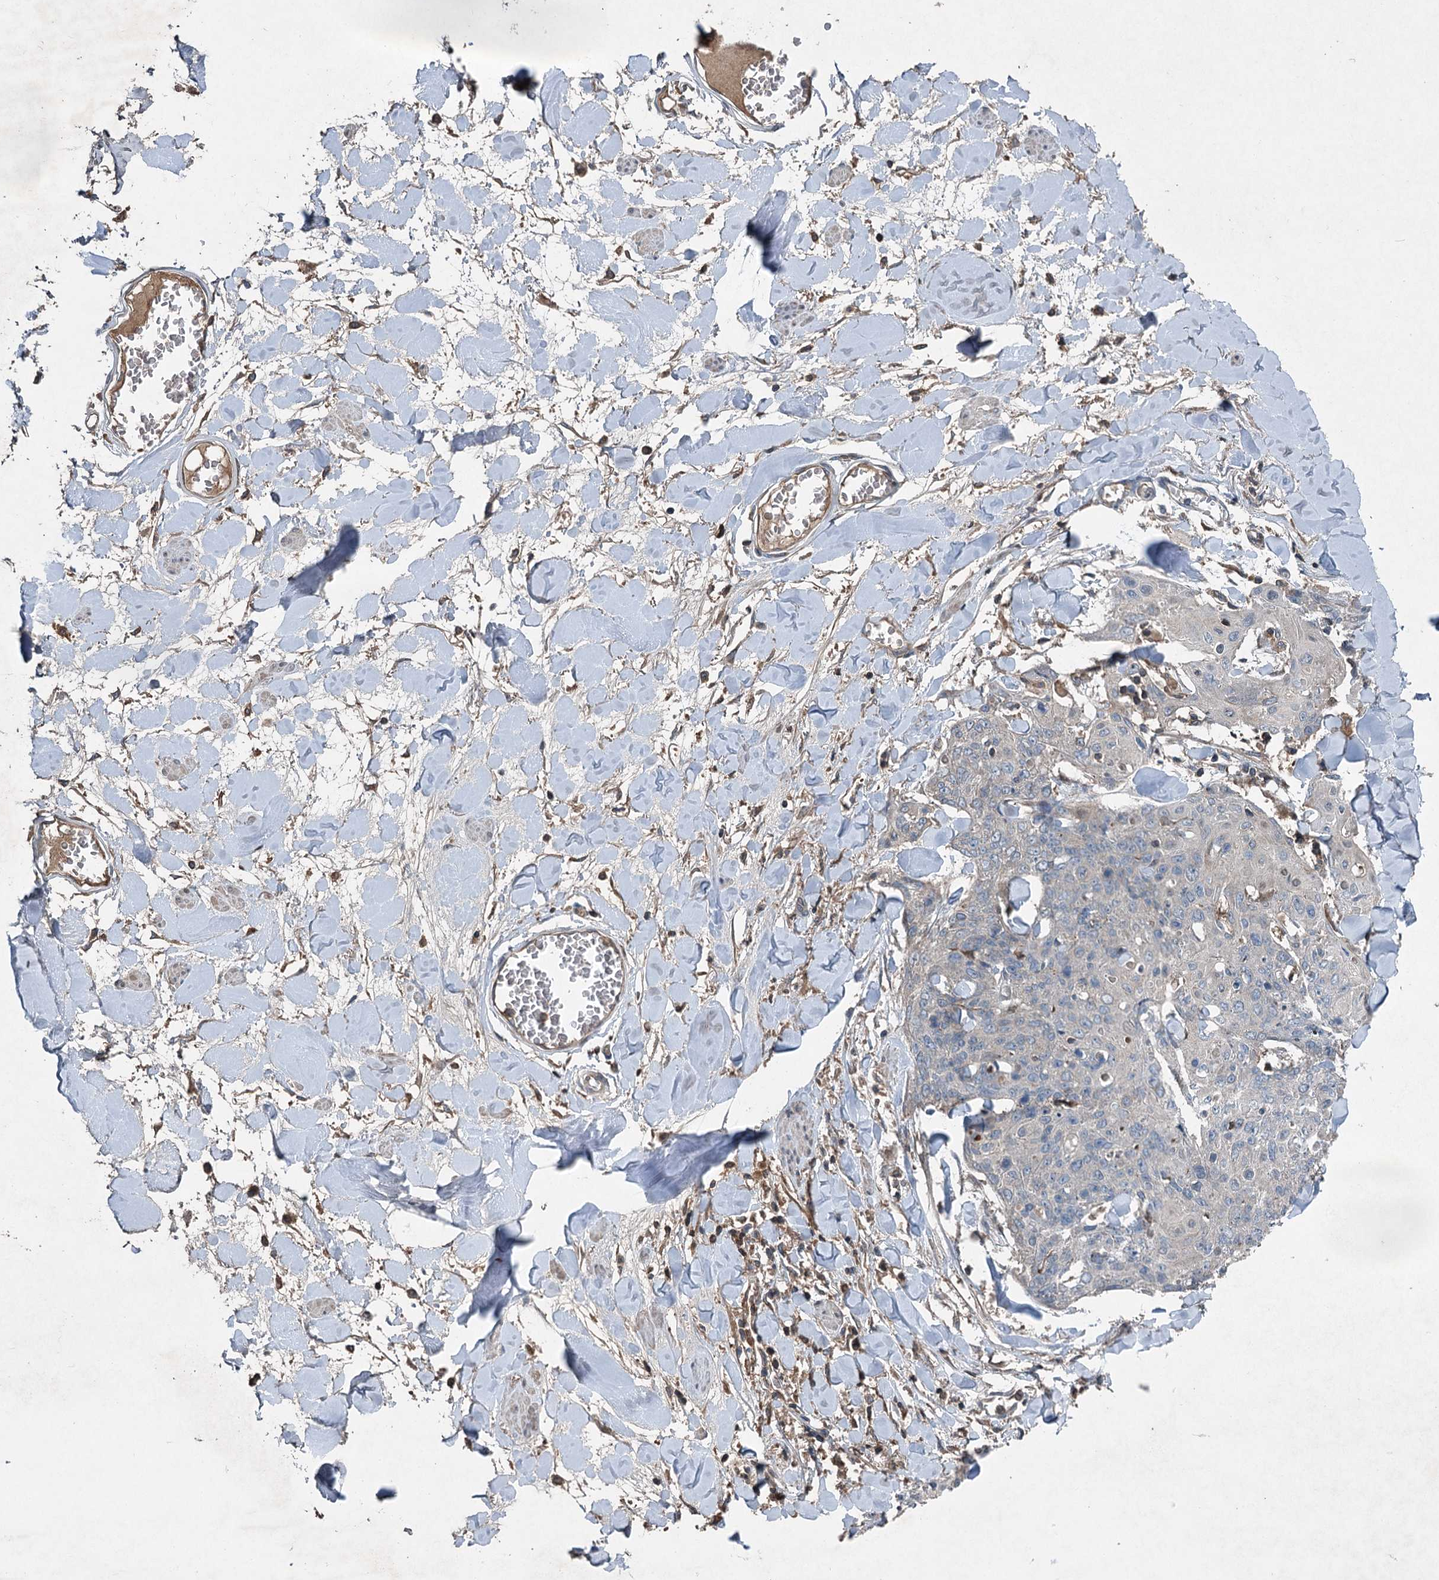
{"staining": {"intensity": "negative", "quantity": "none", "location": "none"}, "tissue": "skin cancer", "cell_type": "Tumor cells", "image_type": "cancer", "snomed": [{"axis": "morphology", "description": "Squamous cell carcinoma, NOS"}, {"axis": "topography", "description": "Skin"}, {"axis": "topography", "description": "Vulva"}], "caption": "Protein analysis of skin cancer (squamous cell carcinoma) reveals no significant expression in tumor cells.", "gene": "TAPBPL", "patient": {"sex": "female", "age": 85}}